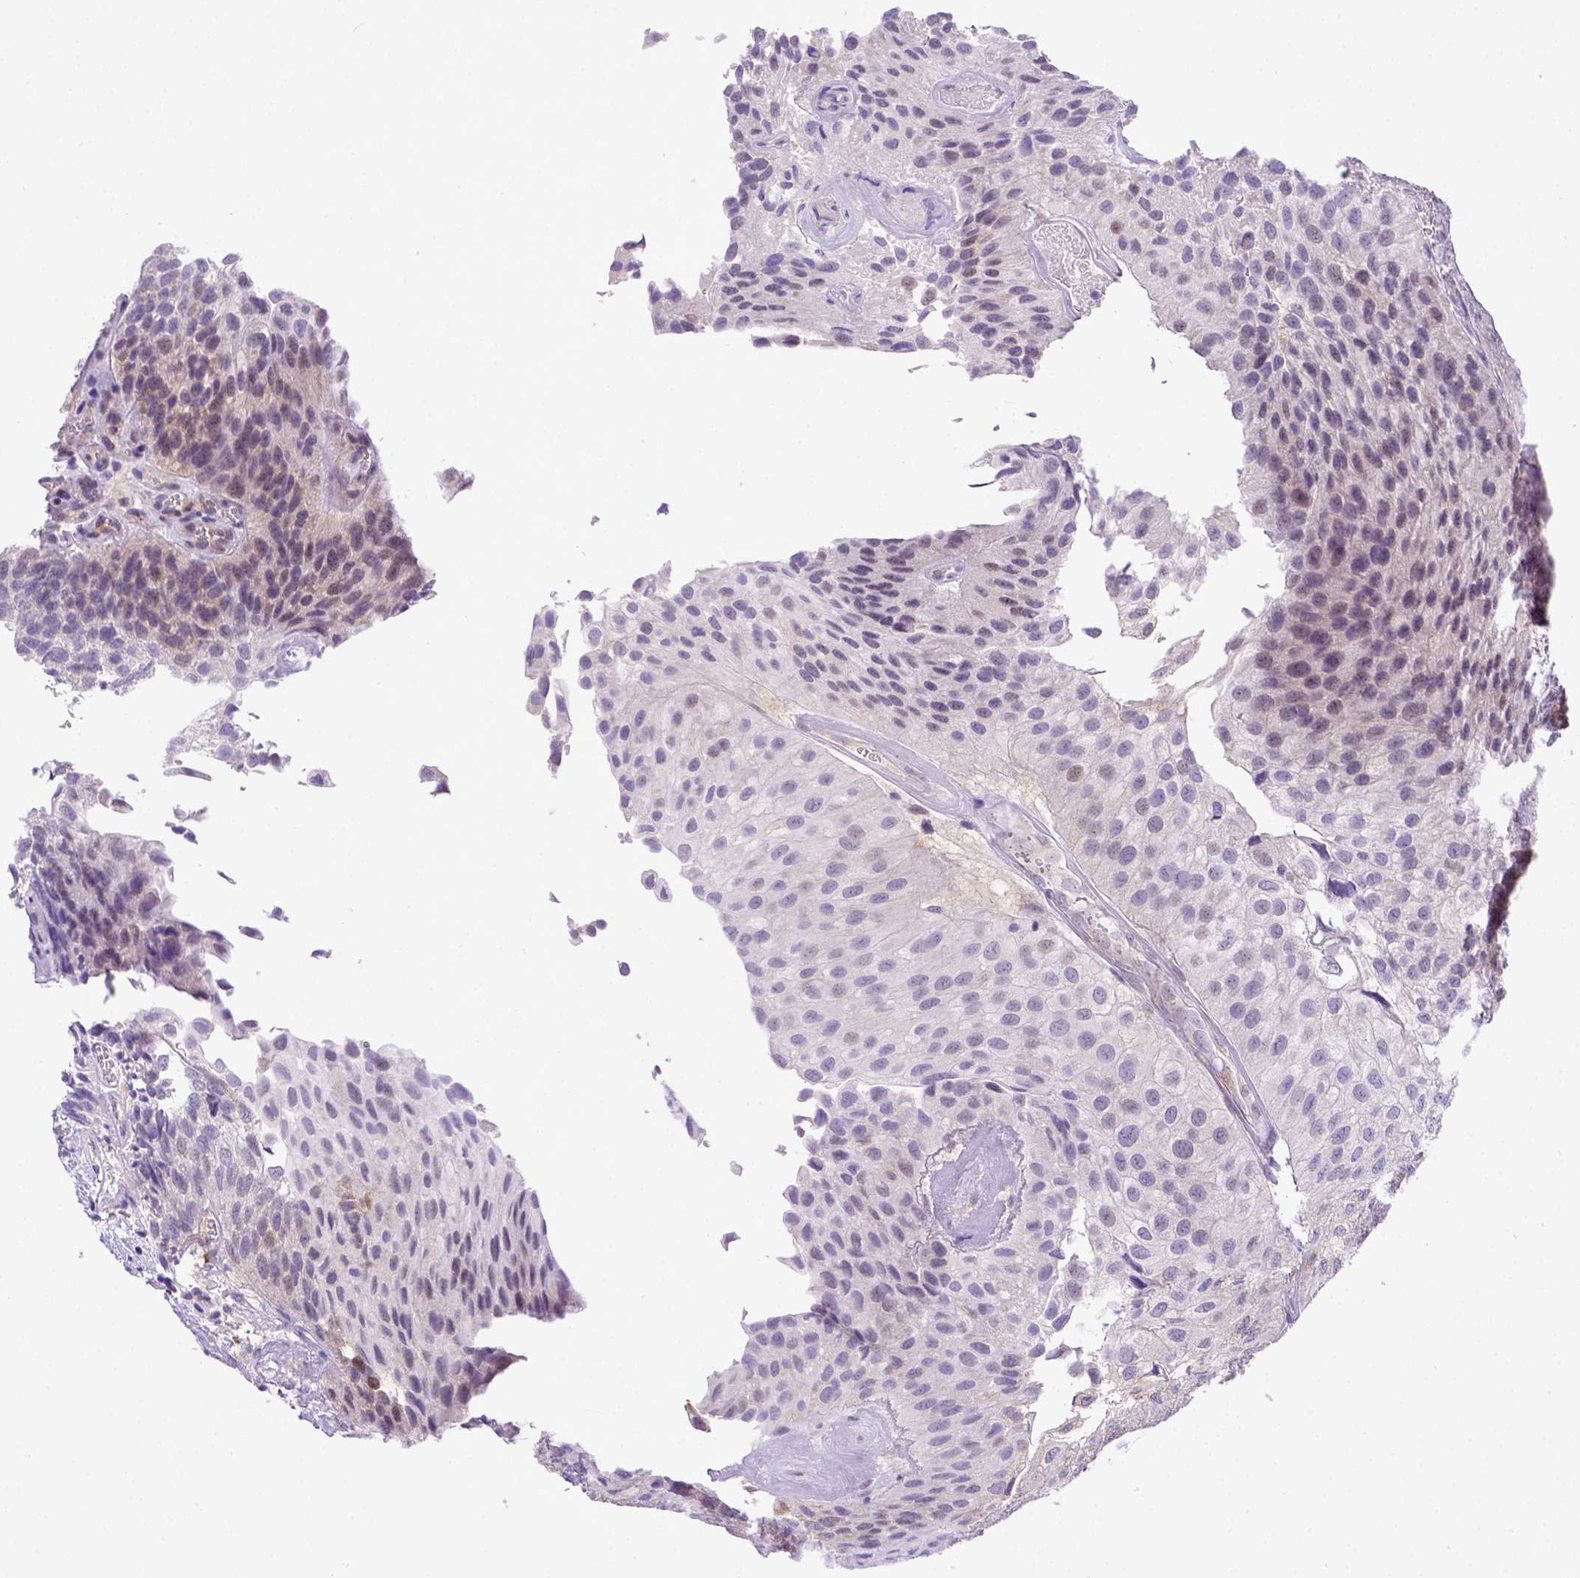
{"staining": {"intensity": "weak", "quantity": "<25%", "location": "cytoplasmic/membranous,nuclear"}, "tissue": "urothelial cancer", "cell_type": "Tumor cells", "image_type": "cancer", "snomed": [{"axis": "morphology", "description": "Urothelial carcinoma, NOS"}, {"axis": "topography", "description": "Urinary bladder"}], "caption": "An immunohistochemistry (IHC) image of urothelial cancer is shown. There is no staining in tumor cells of urothelial cancer.", "gene": "BTN1A1", "patient": {"sex": "male", "age": 87}}